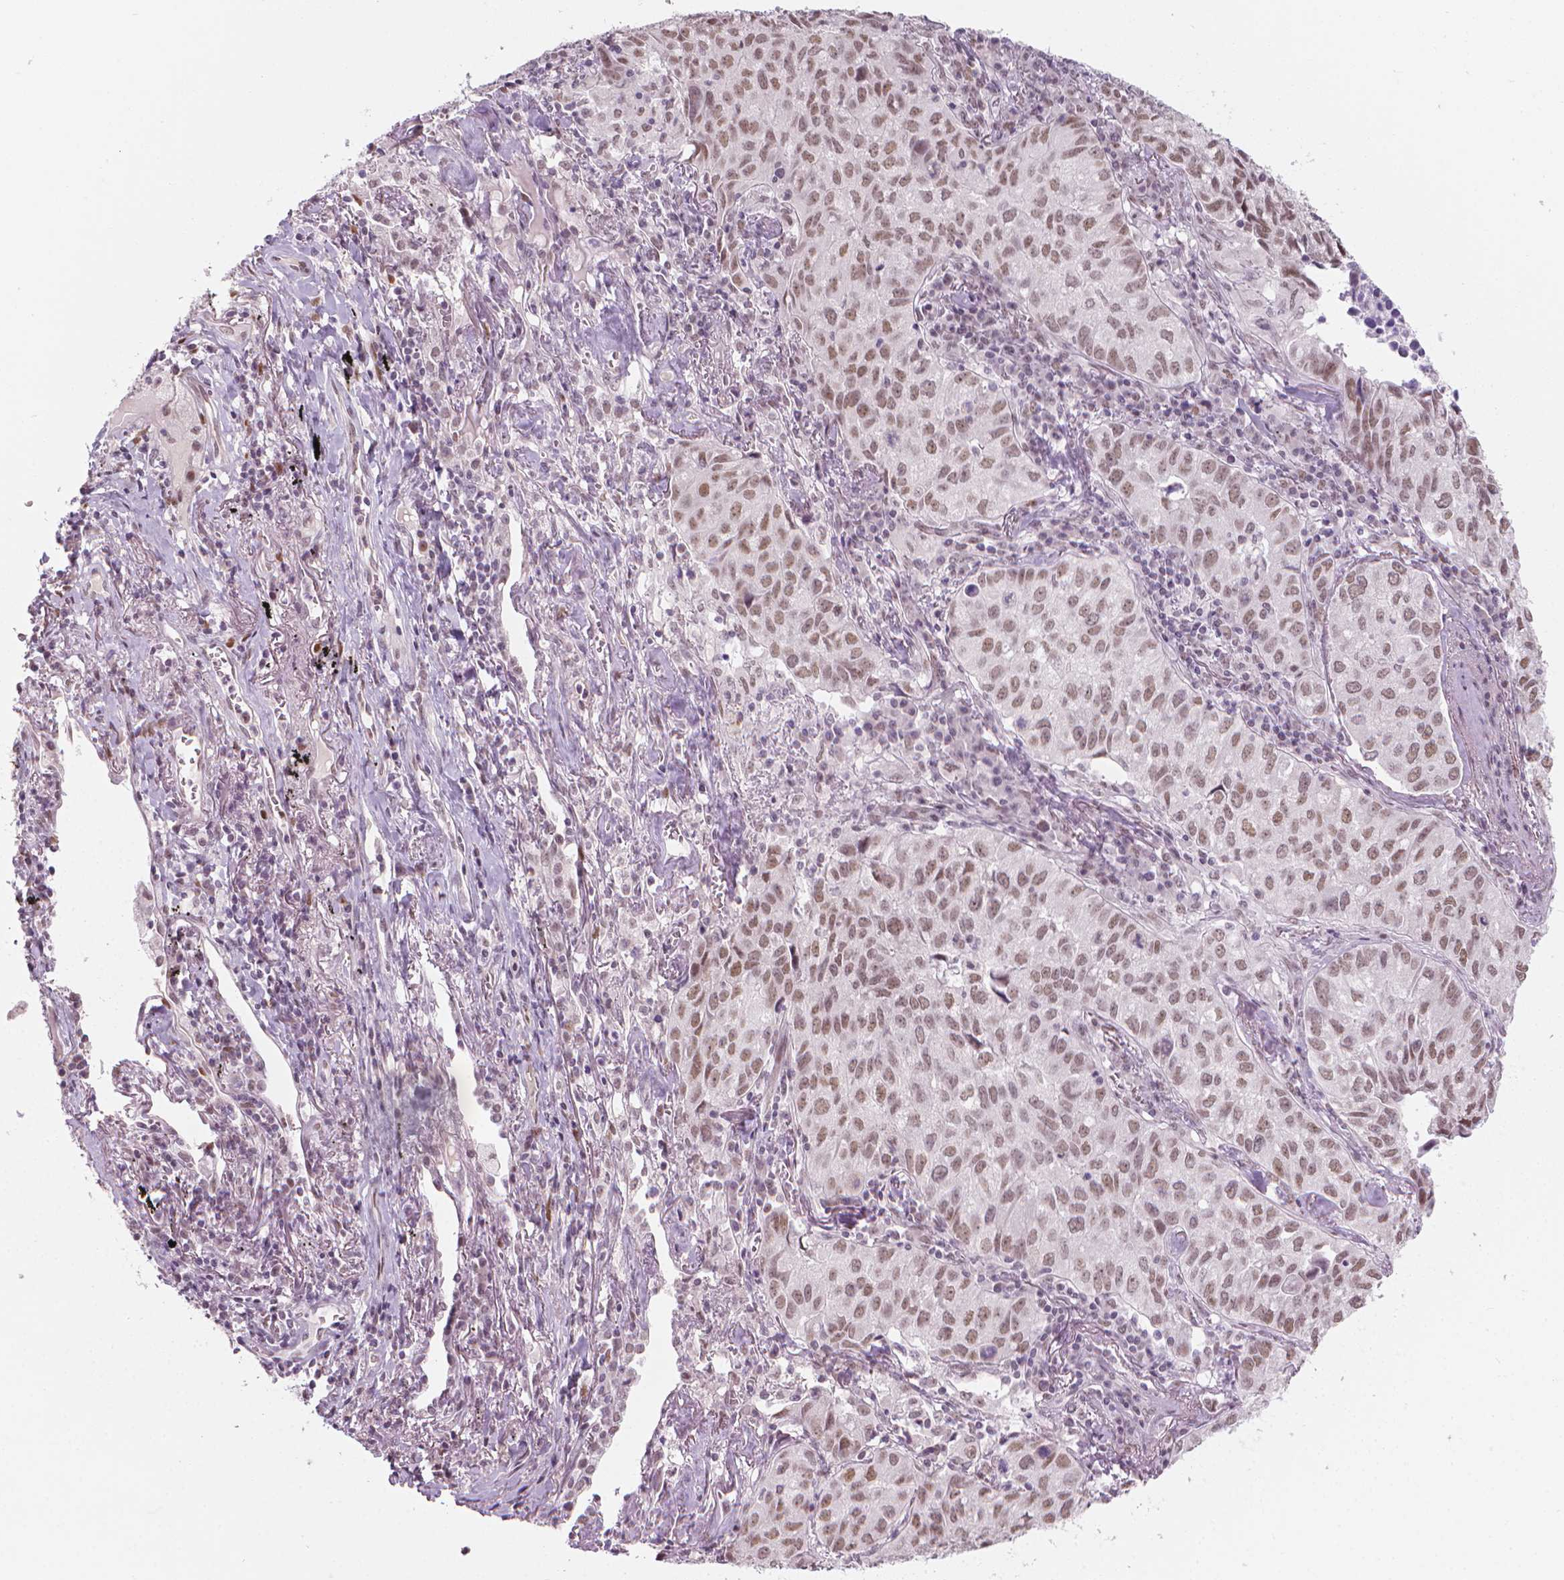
{"staining": {"intensity": "moderate", "quantity": ">75%", "location": "nuclear"}, "tissue": "lung cancer", "cell_type": "Tumor cells", "image_type": "cancer", "snomed": [{"axis": "morphology", "description": "Adenocarcinoma, NOS"}, {"axis": "topography", "description": "Lung"}], "caption": "Immunohistochemistry (IHC) (DAB (3,3'-diaminobenzidine)) staining of human lung cancer (adenocarcinoma) exhibits moderate nuclear protein positivity in approximately >75% of tumor cells.", "gene": "CDKN1C", "patient": {"sex": "female", "age": 50}}